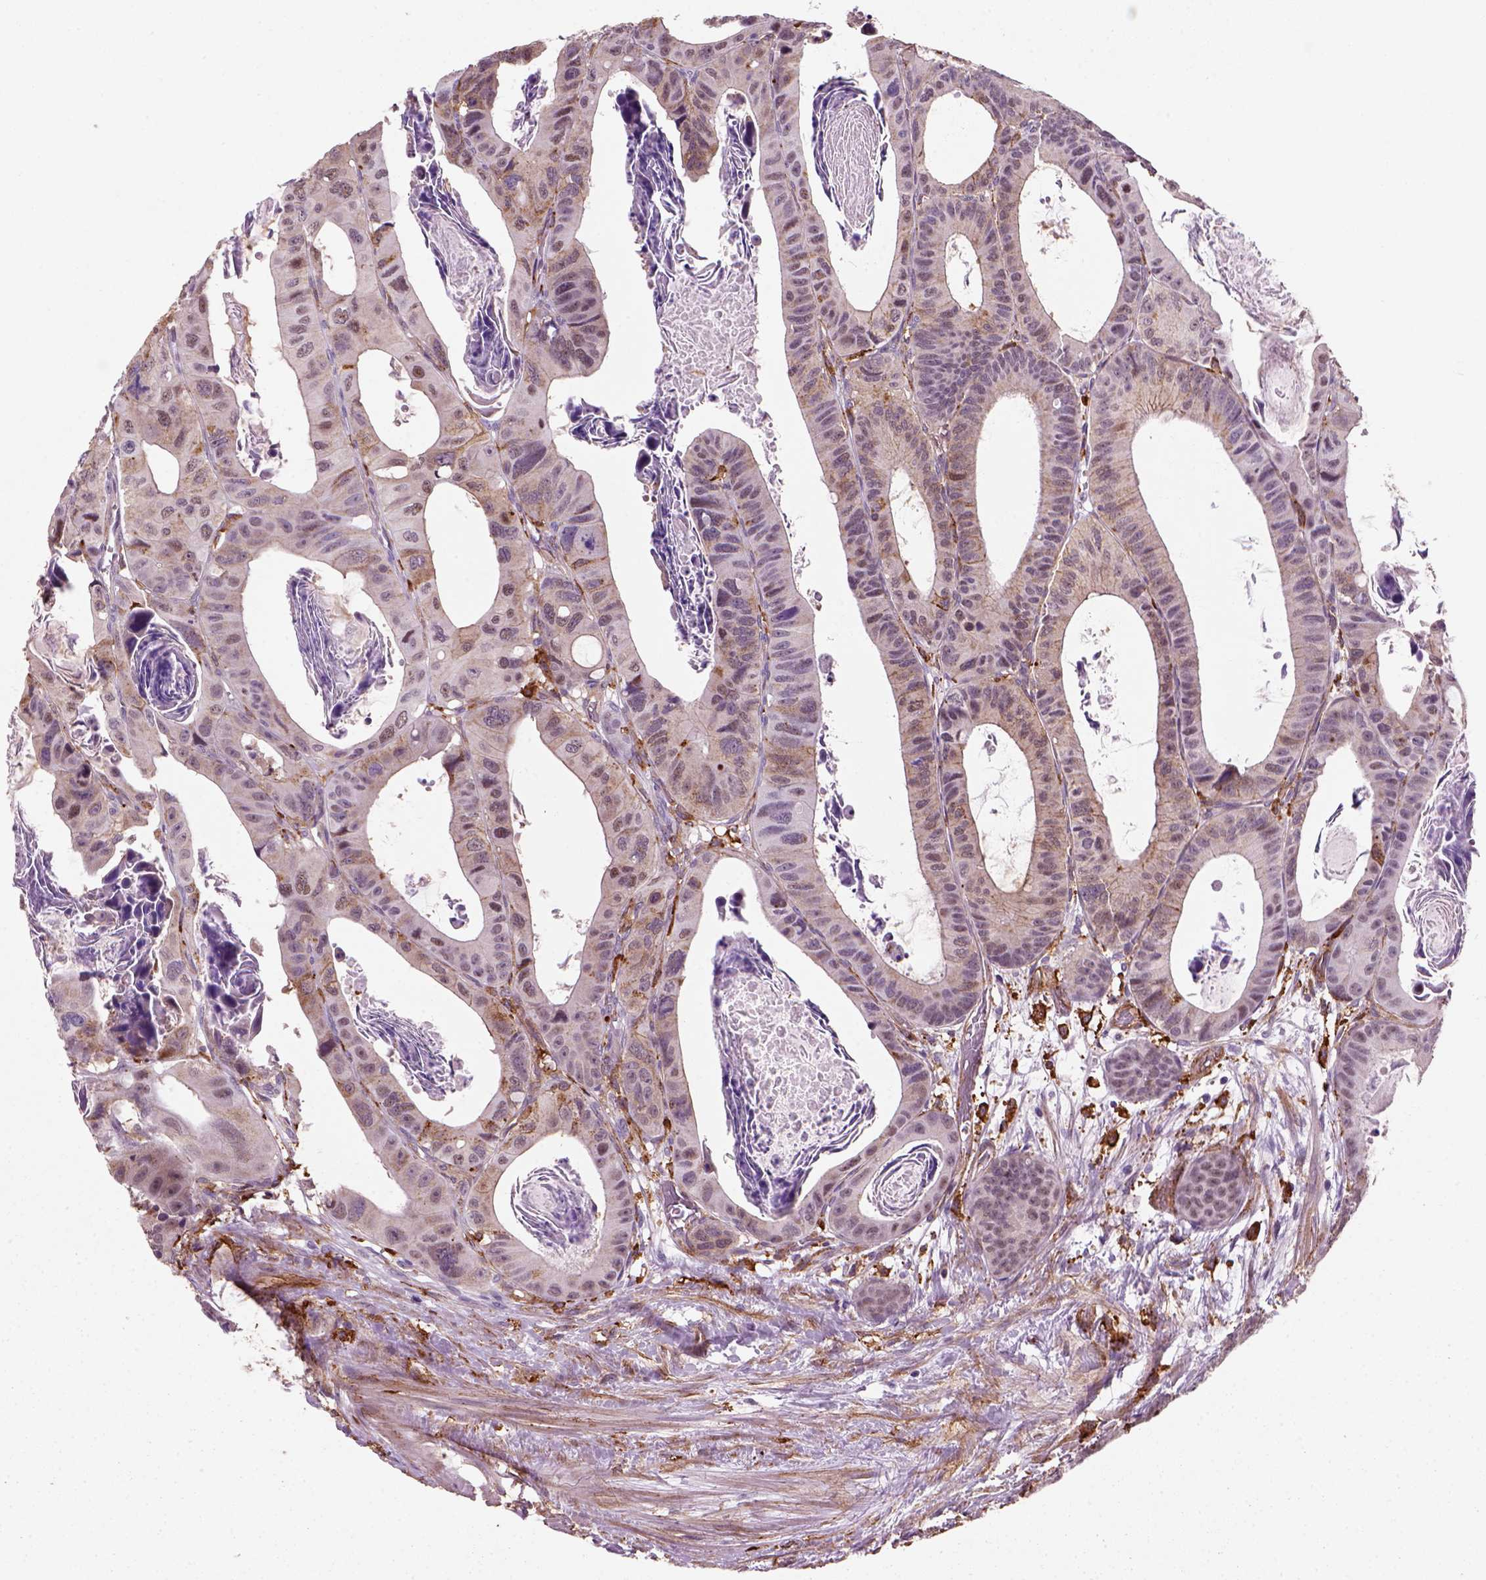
{"staining": {"intensity": "weak", "quantity": "25%-75%", "location": "cytoplasmic/membranous"}, "tissue": "colorectal cancer", "cell_type": "Tumor cells", "image_type": "cancer", "snomed": [{"axis": "morphology", "description": "Adenocarcinoma, NOS"}, {"axis": "topography", "description": "Rectum"}], "caption": "Human adenocarcinoma (colorectal) stained with a brown dye shows weak cytoplasmic/membranous positive staining in approximately 25%-75% of tumor cells.", "gene": "MARCKS", "patient": {"sex": "male", "age": 64}}